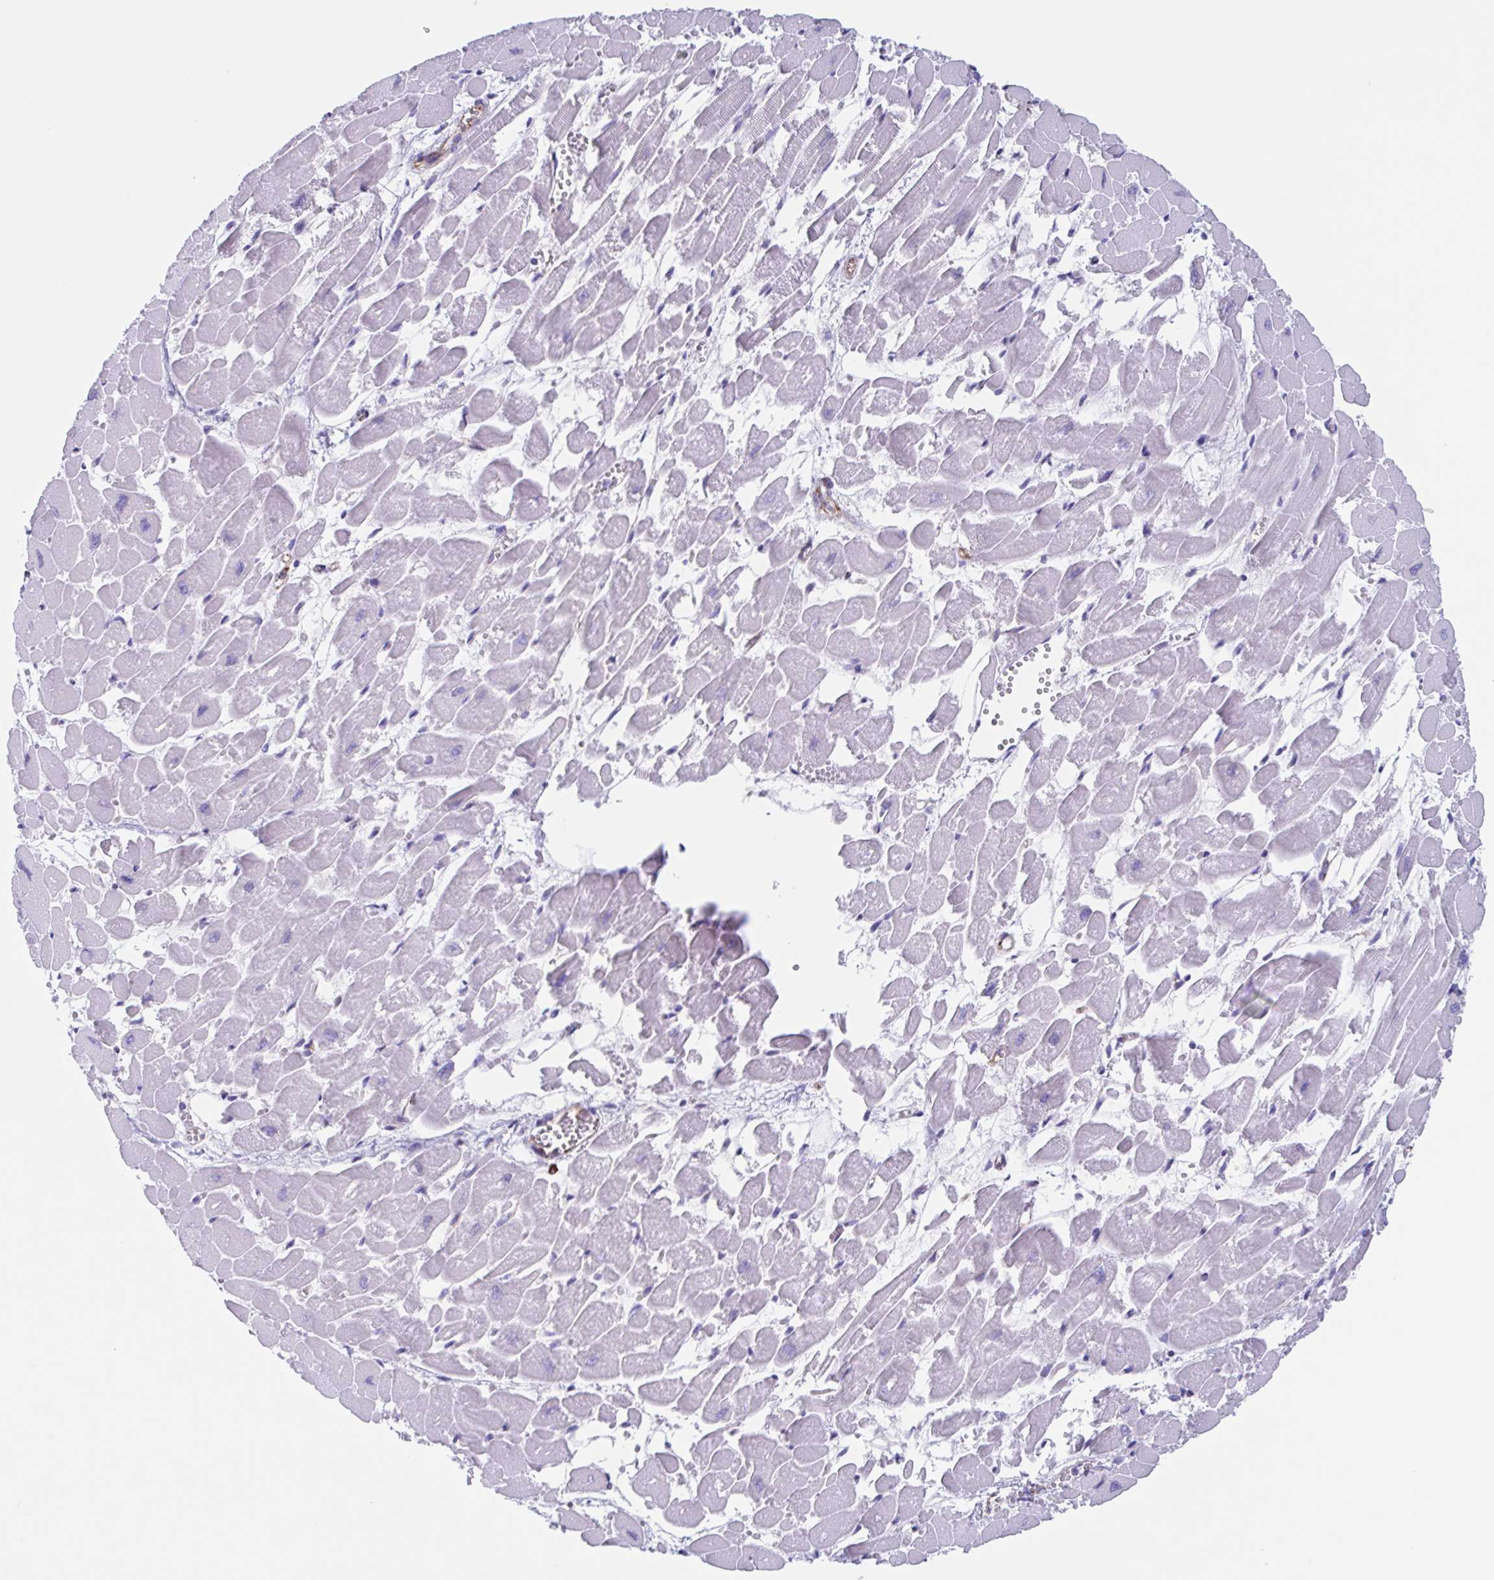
{"staining": {"intensity": "negative", "quantity": "none", "location": "none"}, "tissue": "heart muscle", "cell_type": "Cardiomyocytes", "image_type": "normal", "snomed": [{"axis": "morphology", "description": "Normal tissue, NOS"}, {"axis": "topography", "description": "Heart"}], "caption": "A histopathology image of human heart muscle is negative for staining in cardiomyocytes. (Immunohistochemistry (ihc), brightfield microscopy, high magnification).", "gene": "TPD52", "patient": {"sex": "female", "age": 52}}